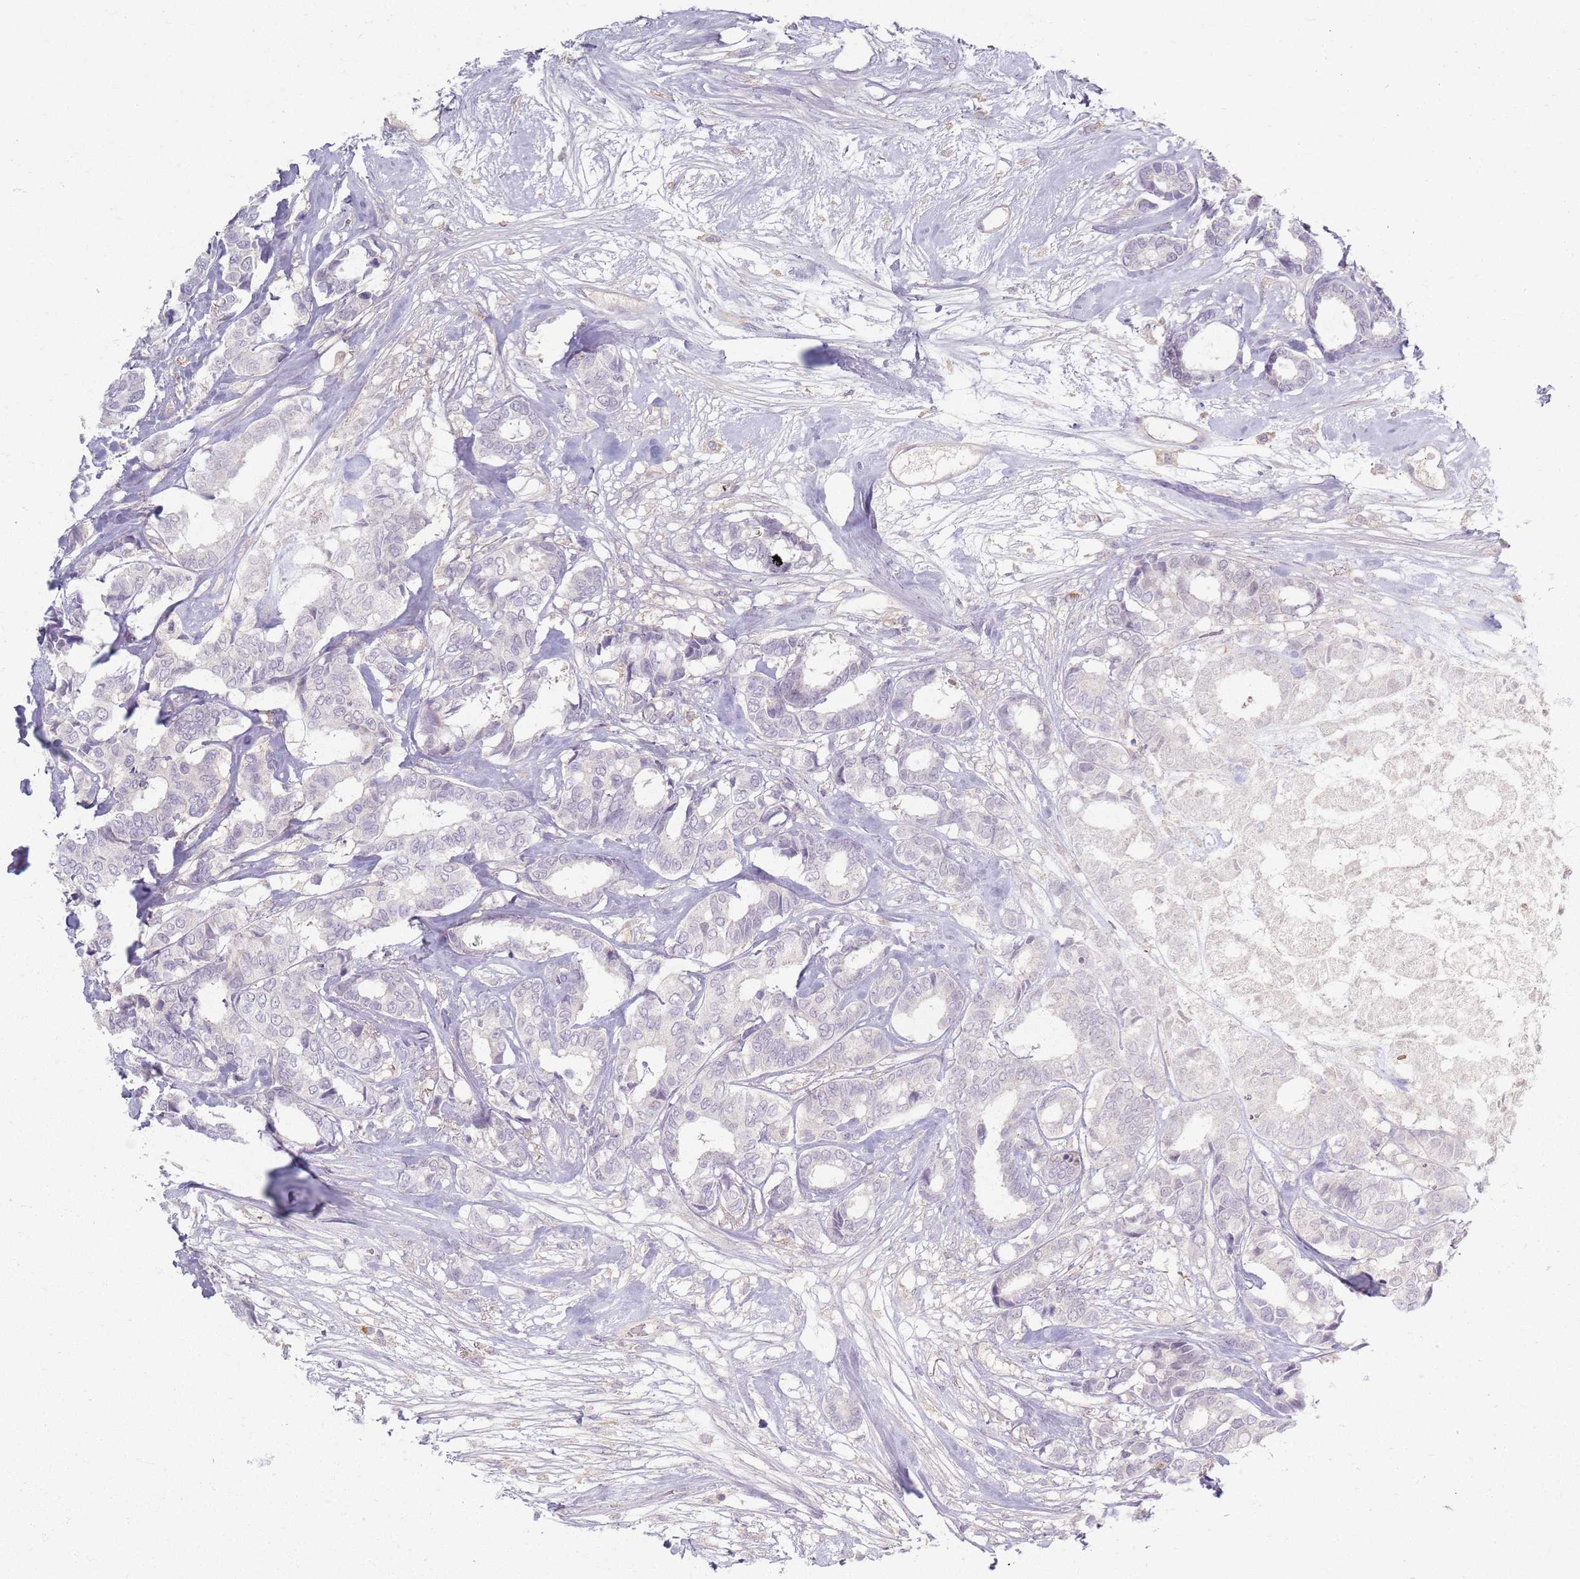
{"staining": {"intensity": "negative", "quantity": "none", "location": "none"}, "tissue": "breast cancer", "cell_type": "Tumor cells", "image_type": "cancer", "snomed": [{"axis": "morphology", "description": "Duct carcinoma"}, {"axis": "topography", "description": "Breast"}], "caption": "Immunohistochemistry micrograph of neoplastic tissue: breast cancer stained with DAB (3,3'-diaminobenzidine) exhibits no significant protein expression in tumor cells. Nuclei are stained in blue.", "gene": "ZDHHC2", "patient": {"sex": "female", "age": 87}}